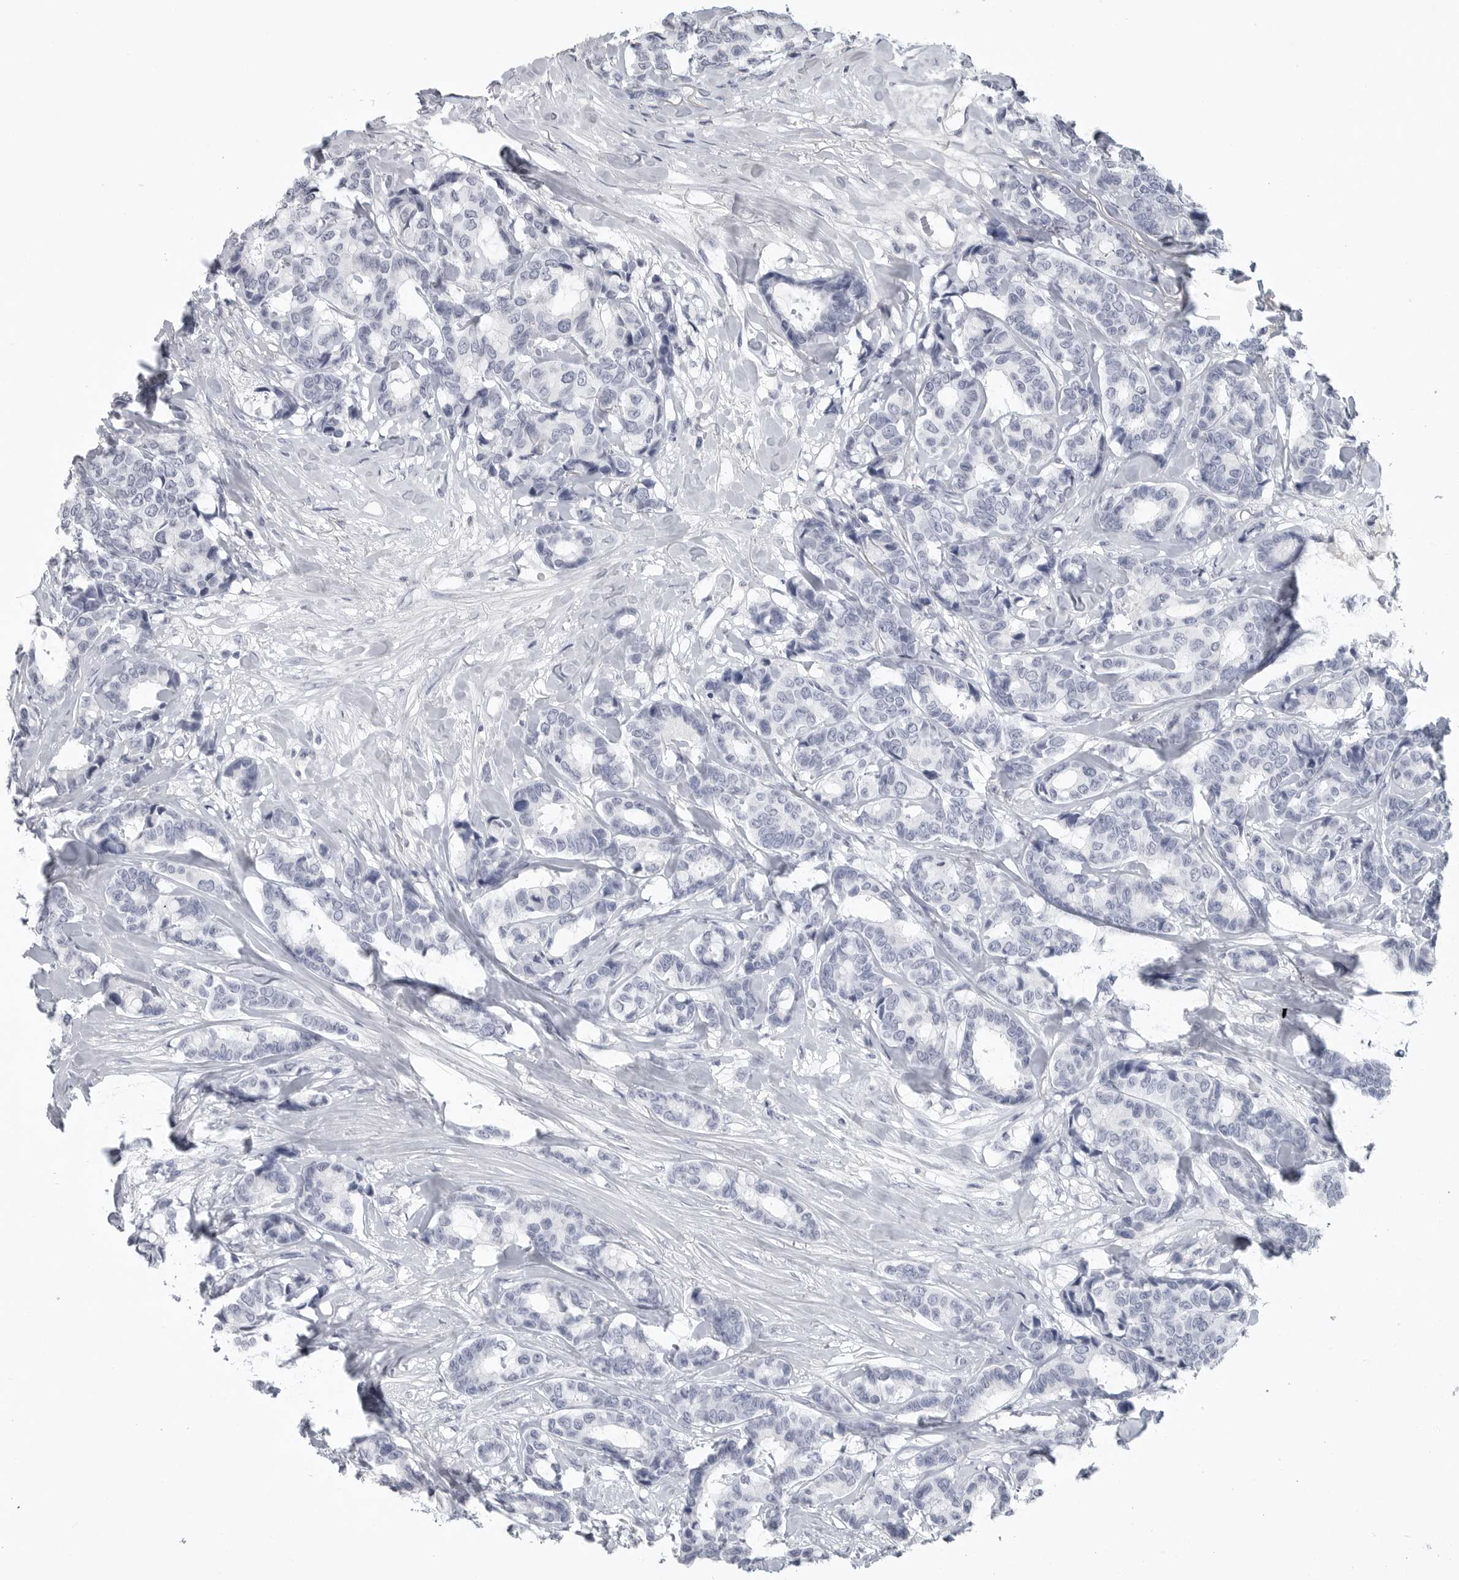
{"staining": {"intensity": "negative", "quantity": "none", "location": "none"}, "tissue": "breast cancer", "cell_type": "Tumor cells", "image_type": "cancer", "snomed": [{"axis": "morphology", "description": "Duct carcinoma"}, {"axis": "topography", "description": "Breast"}], "caption": "Human invasive ductal carcinoma (breast) stained for a protein using immunohistochemistry demonstrates no positivity in tumor cells.", "gene": "LY6D", "patient": {"sex": "female", "age": 87}}